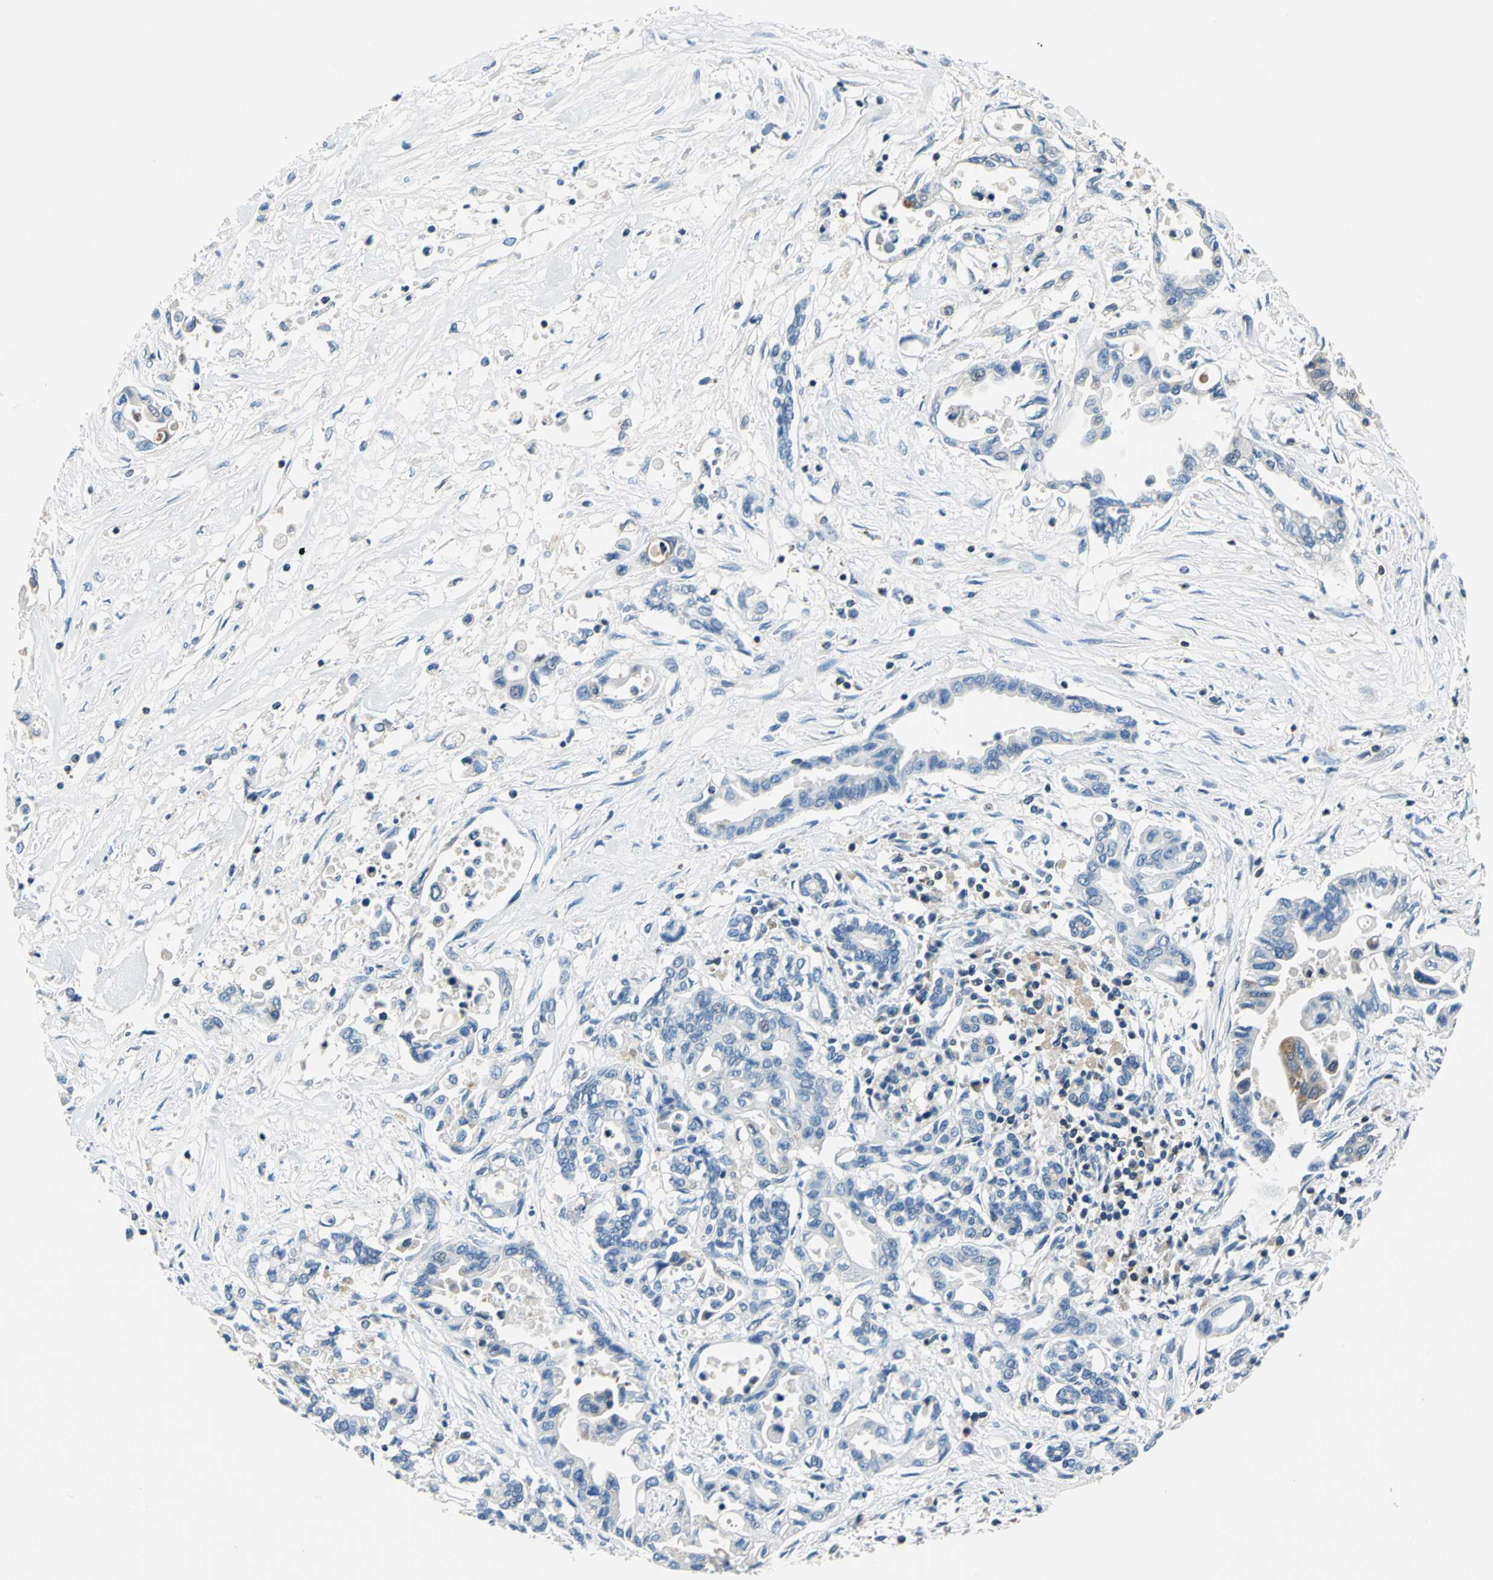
{"staining": {"intensity": "moderate", "quantity": "<25%", "location": "cytoplasmic/membranous"}, "tissue": "pancreatic cancer", "cell_type": "Tumor cells", "image_type": "cancer", "snomed": [{"axis": "morphology", "description": "Adenocarcinoma, NOS"}, {"axis": "topography", "description": "Pancreas"}], "caption": "Immunohistochemistry image of neoplastic tissue: pancreatic adenocarcinoma stained using IHC shows low levels of moderate protein expression localized specifically in the cytoplasmic/membranous of tumor cells, appearing as a cytoplasmic/membranous brown color.", "gene": "SEPTIN6", "patient": {"sex": "female", "age": 57}}